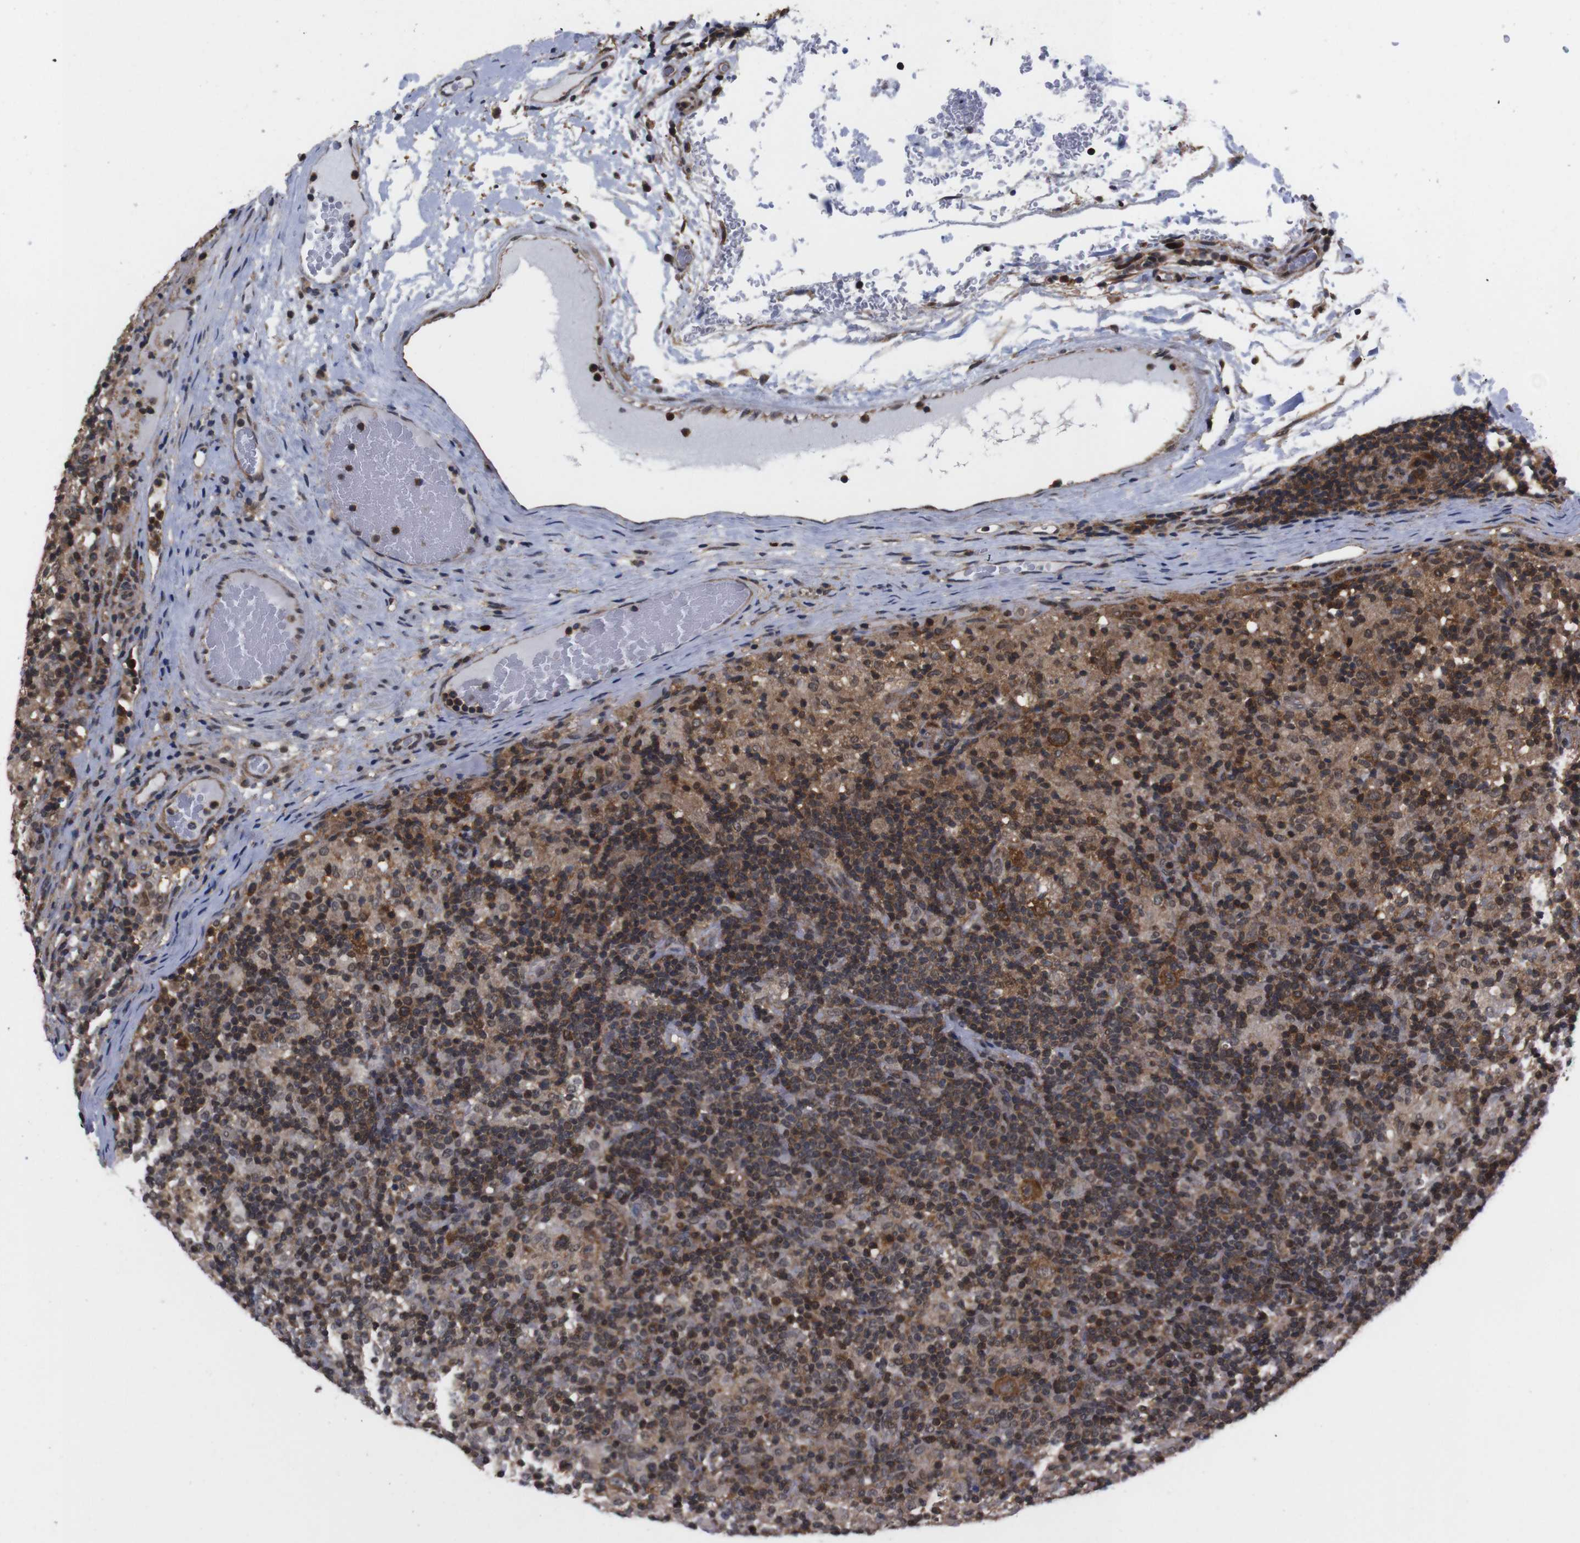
{"staining": {"intensity": "moderate", "quantity": ">75%", "location": "cytoplasmic/membranous"}, "tissue": "lymphoma", "cell_type": "Tumor cells", "image_type": "cancer", "snomed": [{"axis": "morphology", "description": "Hodgkin's disease, NOS"}, {"axis": "topography", "description": "Lymph node"}], "caption": "A histopathology image of human Hodgkin's disease stained for a protein demonstrates moderate cytoplasmic/membranous brown staining in tumor cells. The staining was performed using DAB, with brown indicating positive protein expression. Nuclei are stained blue with hematoxylin.", "gene": "UBQLN2", "patient": {"sex": "male", "age": 70}}